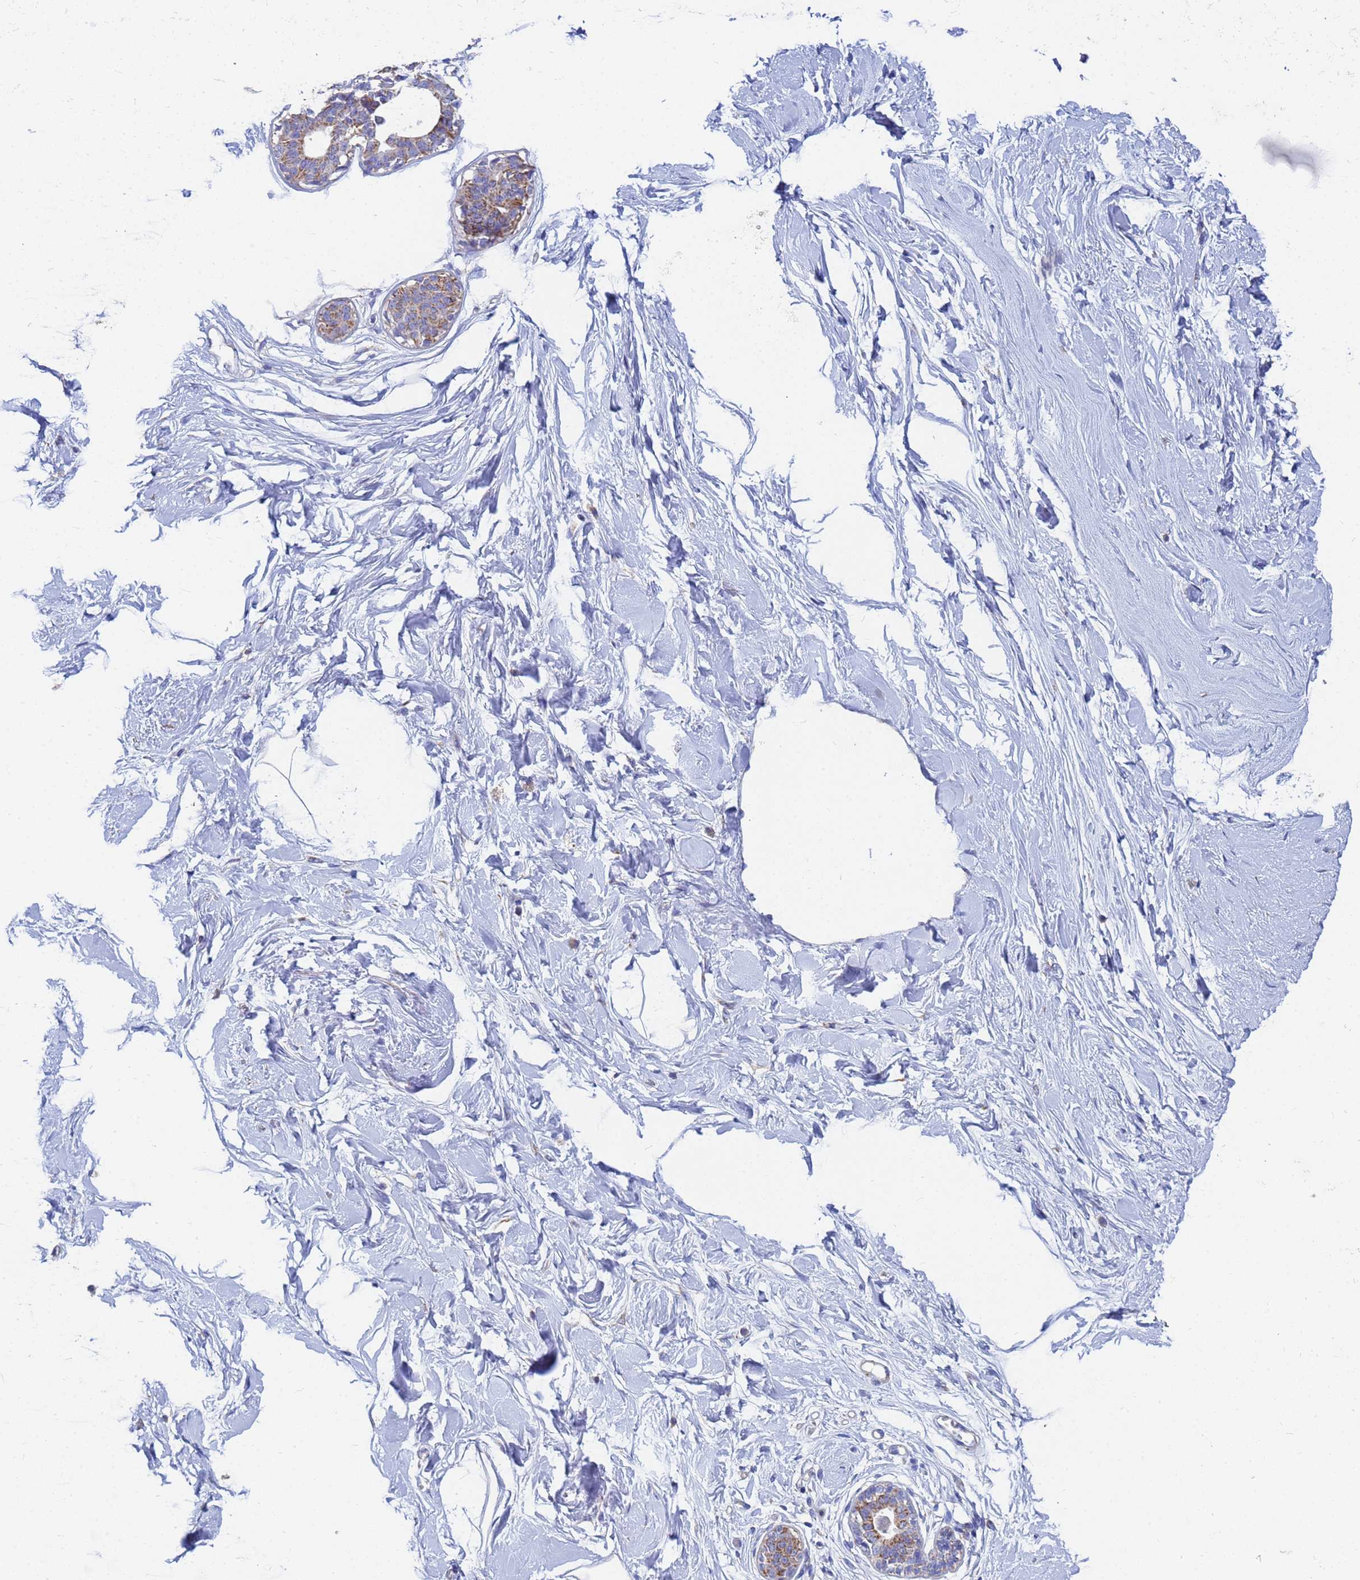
{"staining": {"intensity": "negative", "quantity": "none", "location": "none"}, "tissue": "breast", "cell_type": "Adipocytes", "image_type": "normal", "snomed": [{"axis": "morphology", "description": "Normal tissue, NOS"}, {"axis": "topography", "description": "Breast"}], "caption": "The immunohistochemistry (IHC) photomicrograph has no significant expression in adipocytes of breast.", "gene": "UQCRHL", "patient": {"sex": "female", "age": 45}}